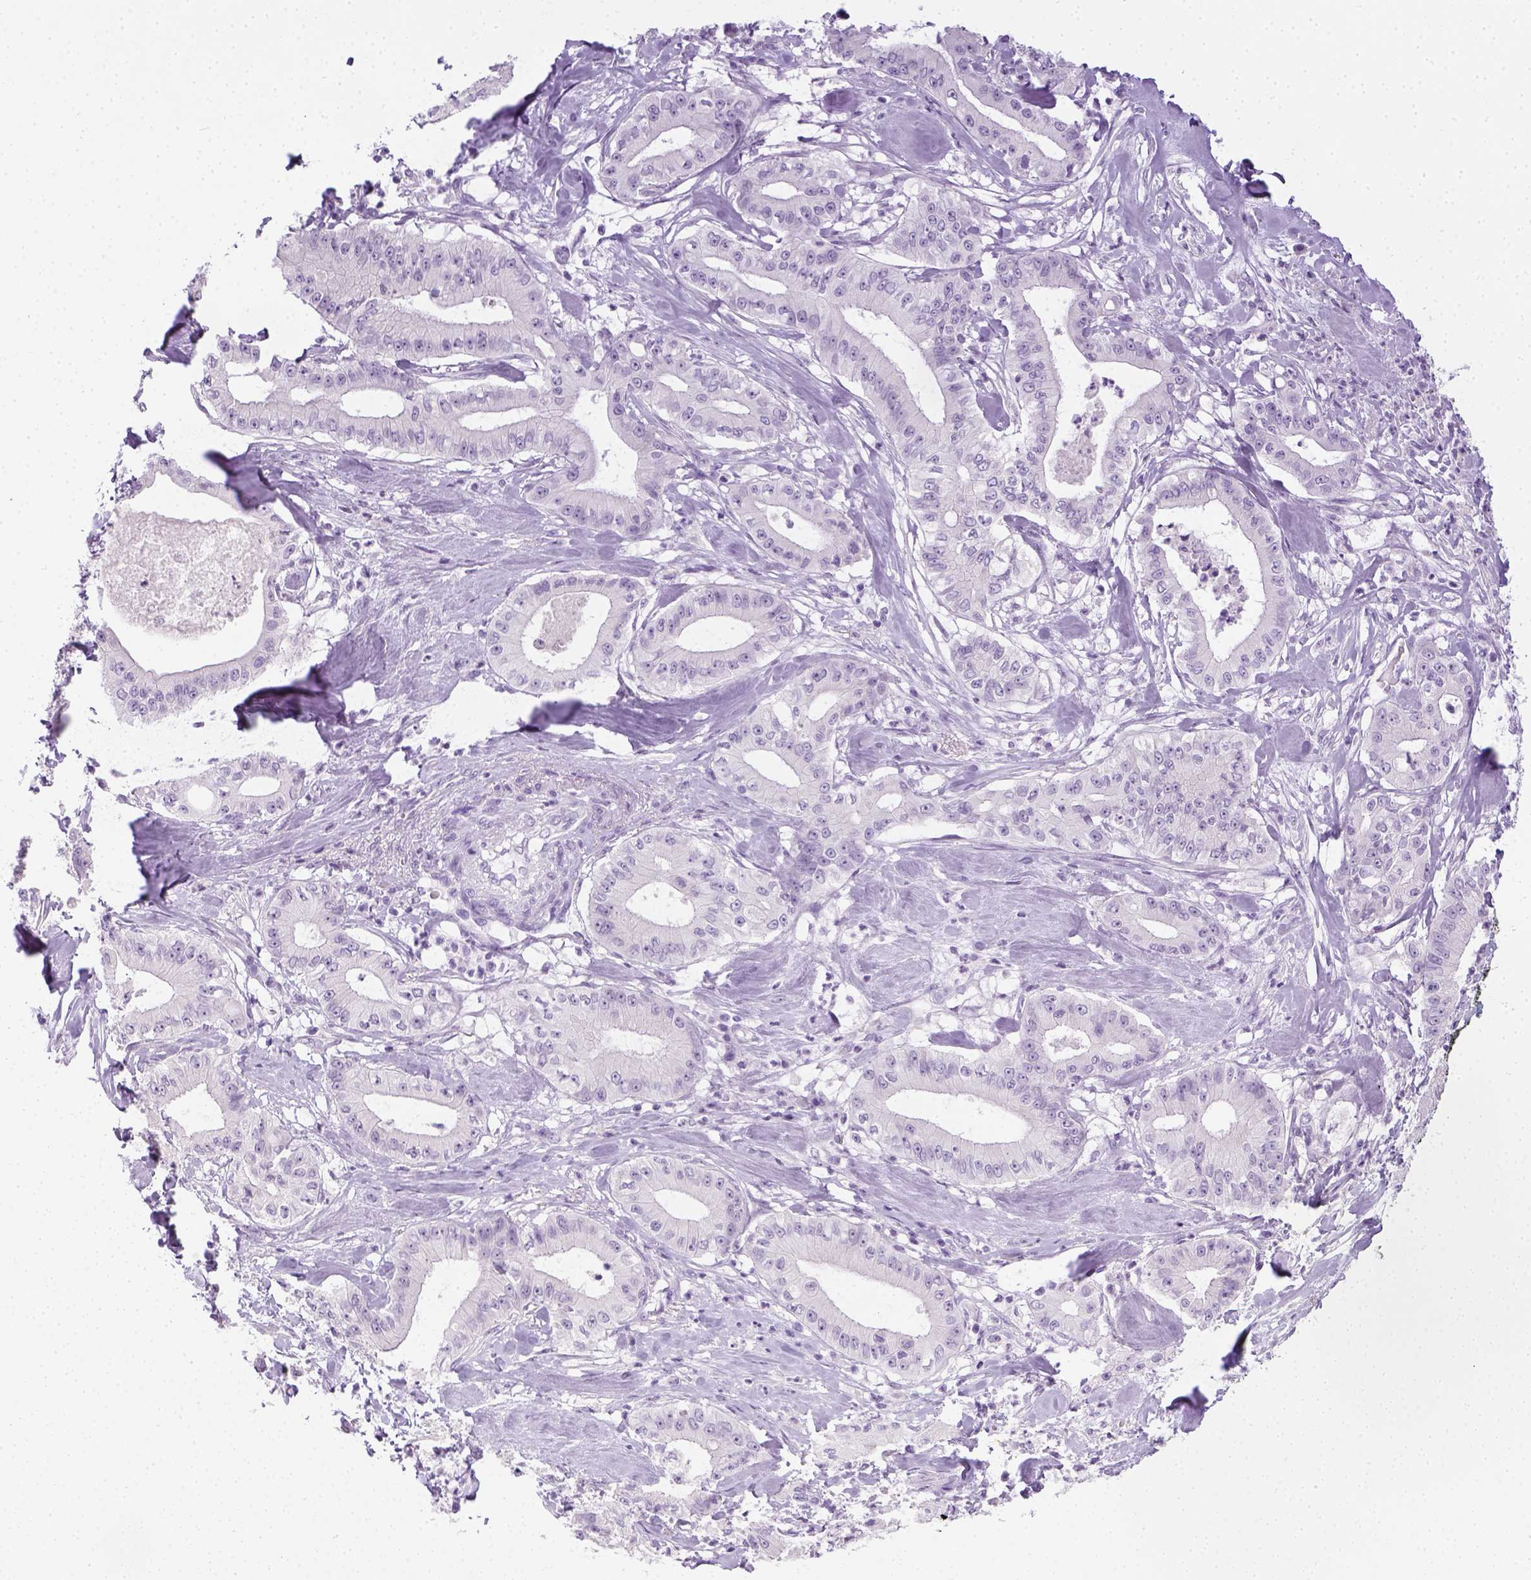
{"staining": {"intensity": "negative", "quantity": "none", "location": "none"}, "tissue": "pancreatic cancer", "cell_type": "Tumor cells", "image_type": "cancer", "snomed": [{"axis": "morphology", "description": "Adenocarcinoma, NOS"}, {"axis": "topography", "description": "Pancreas"}], "caption": "Micrograph shows no protein staining in tumor cells of pancreatic cancer (adenocarcinoma) tissue. Nuclei are stained in blue.", "gene": "LGSN", "patient": {"sex": "male", "age": 71}}